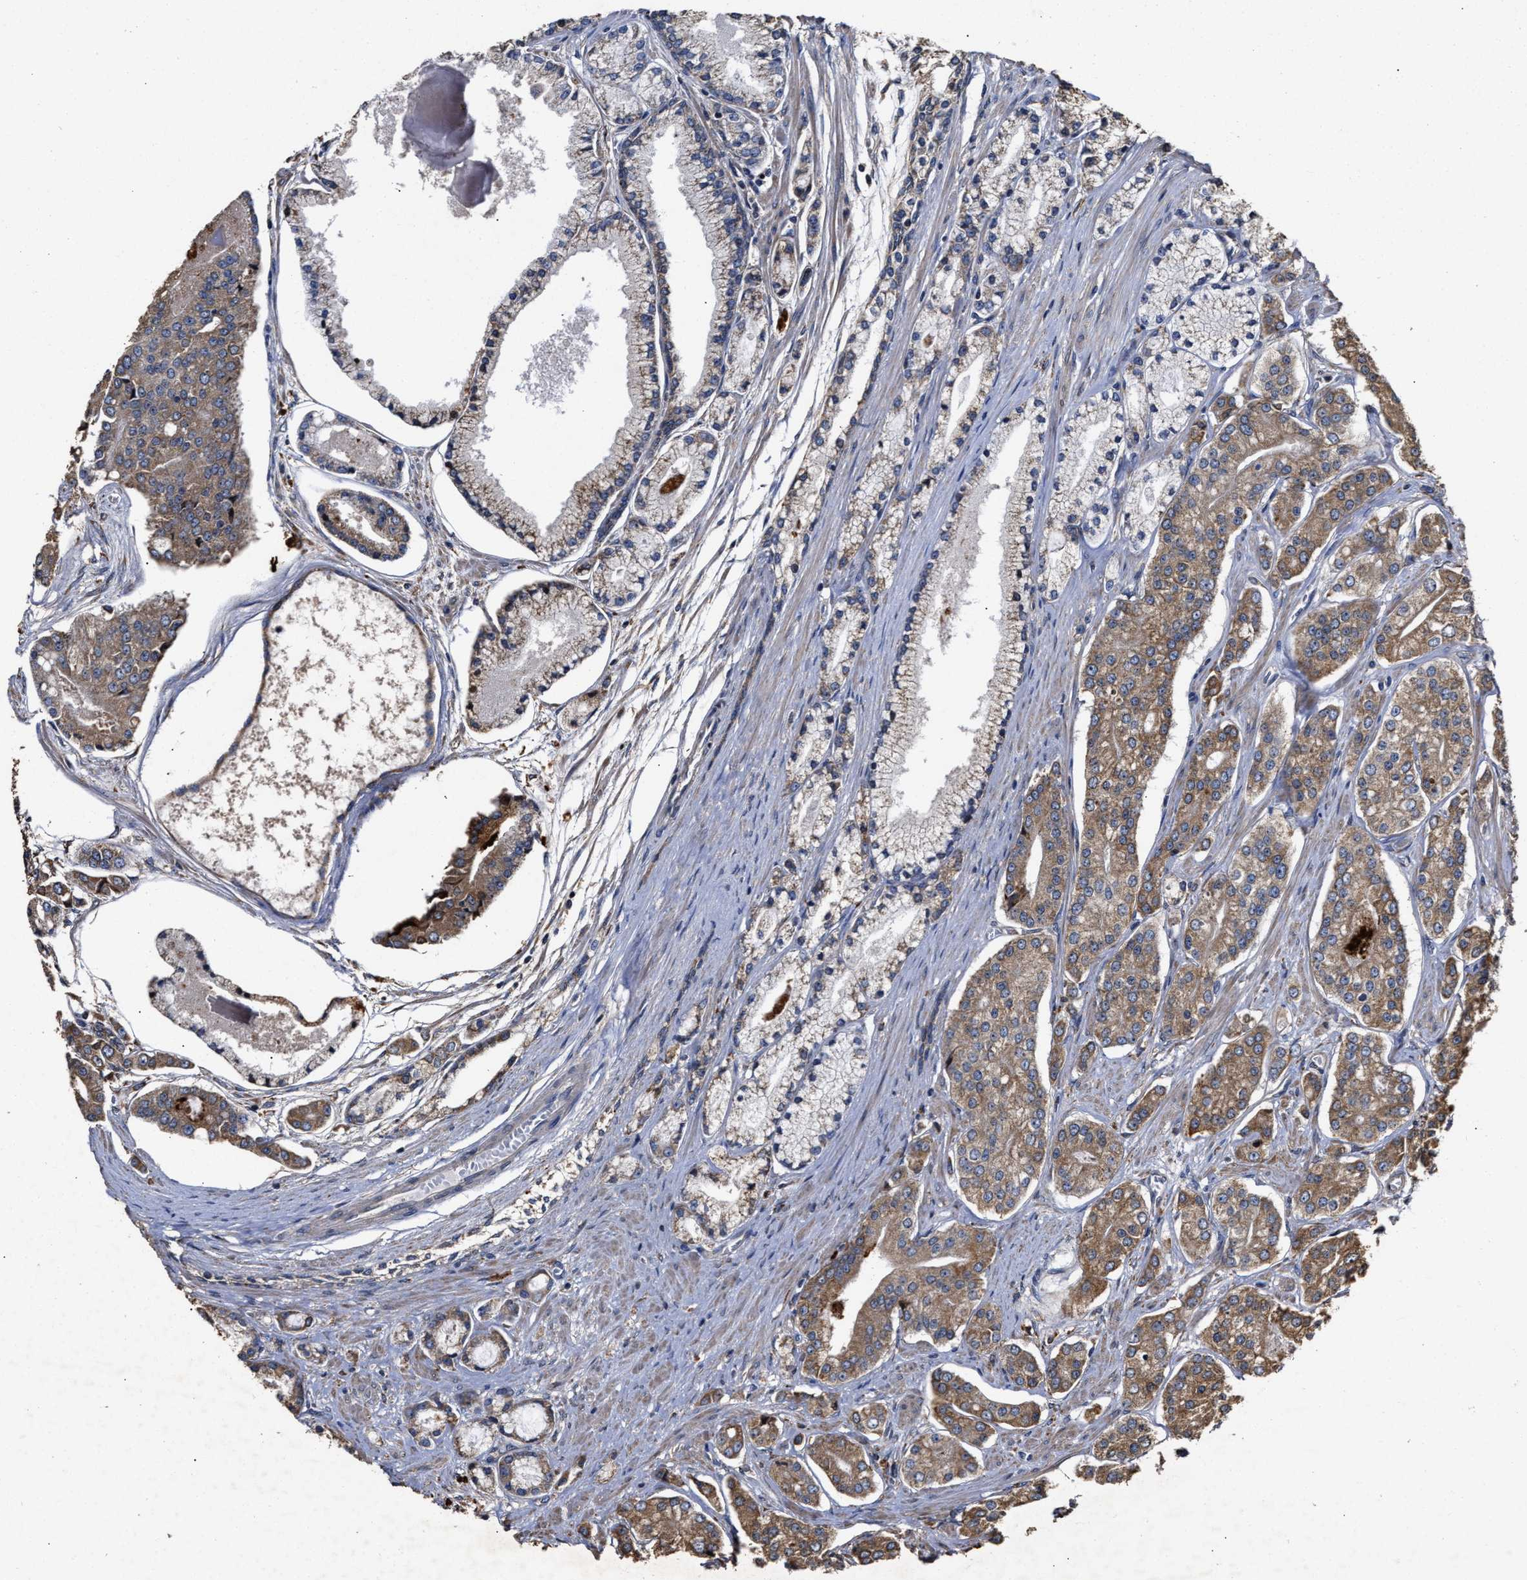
{"staining": {"intensity": "moderate", "quantity": ">75%", "location": "cytoplasmic/membranous"}, "tissue": "prostate cancer", "cell_type": "Tumor cells", "image_type": "cancer", "snomed": [{"axis": "morphology", "description": "Adenocarcinoma, High grade"}, {"axis": "topography", "description": "Prostate"}], "caption": "Brown immunohistochemical staining in human prostate cancer exhibits moderate cytoplasmic/membranous staining in approximately >75% of tumor cells.", "gene": "GOSR1", "patient": {"sex": "male", "age": 71}}